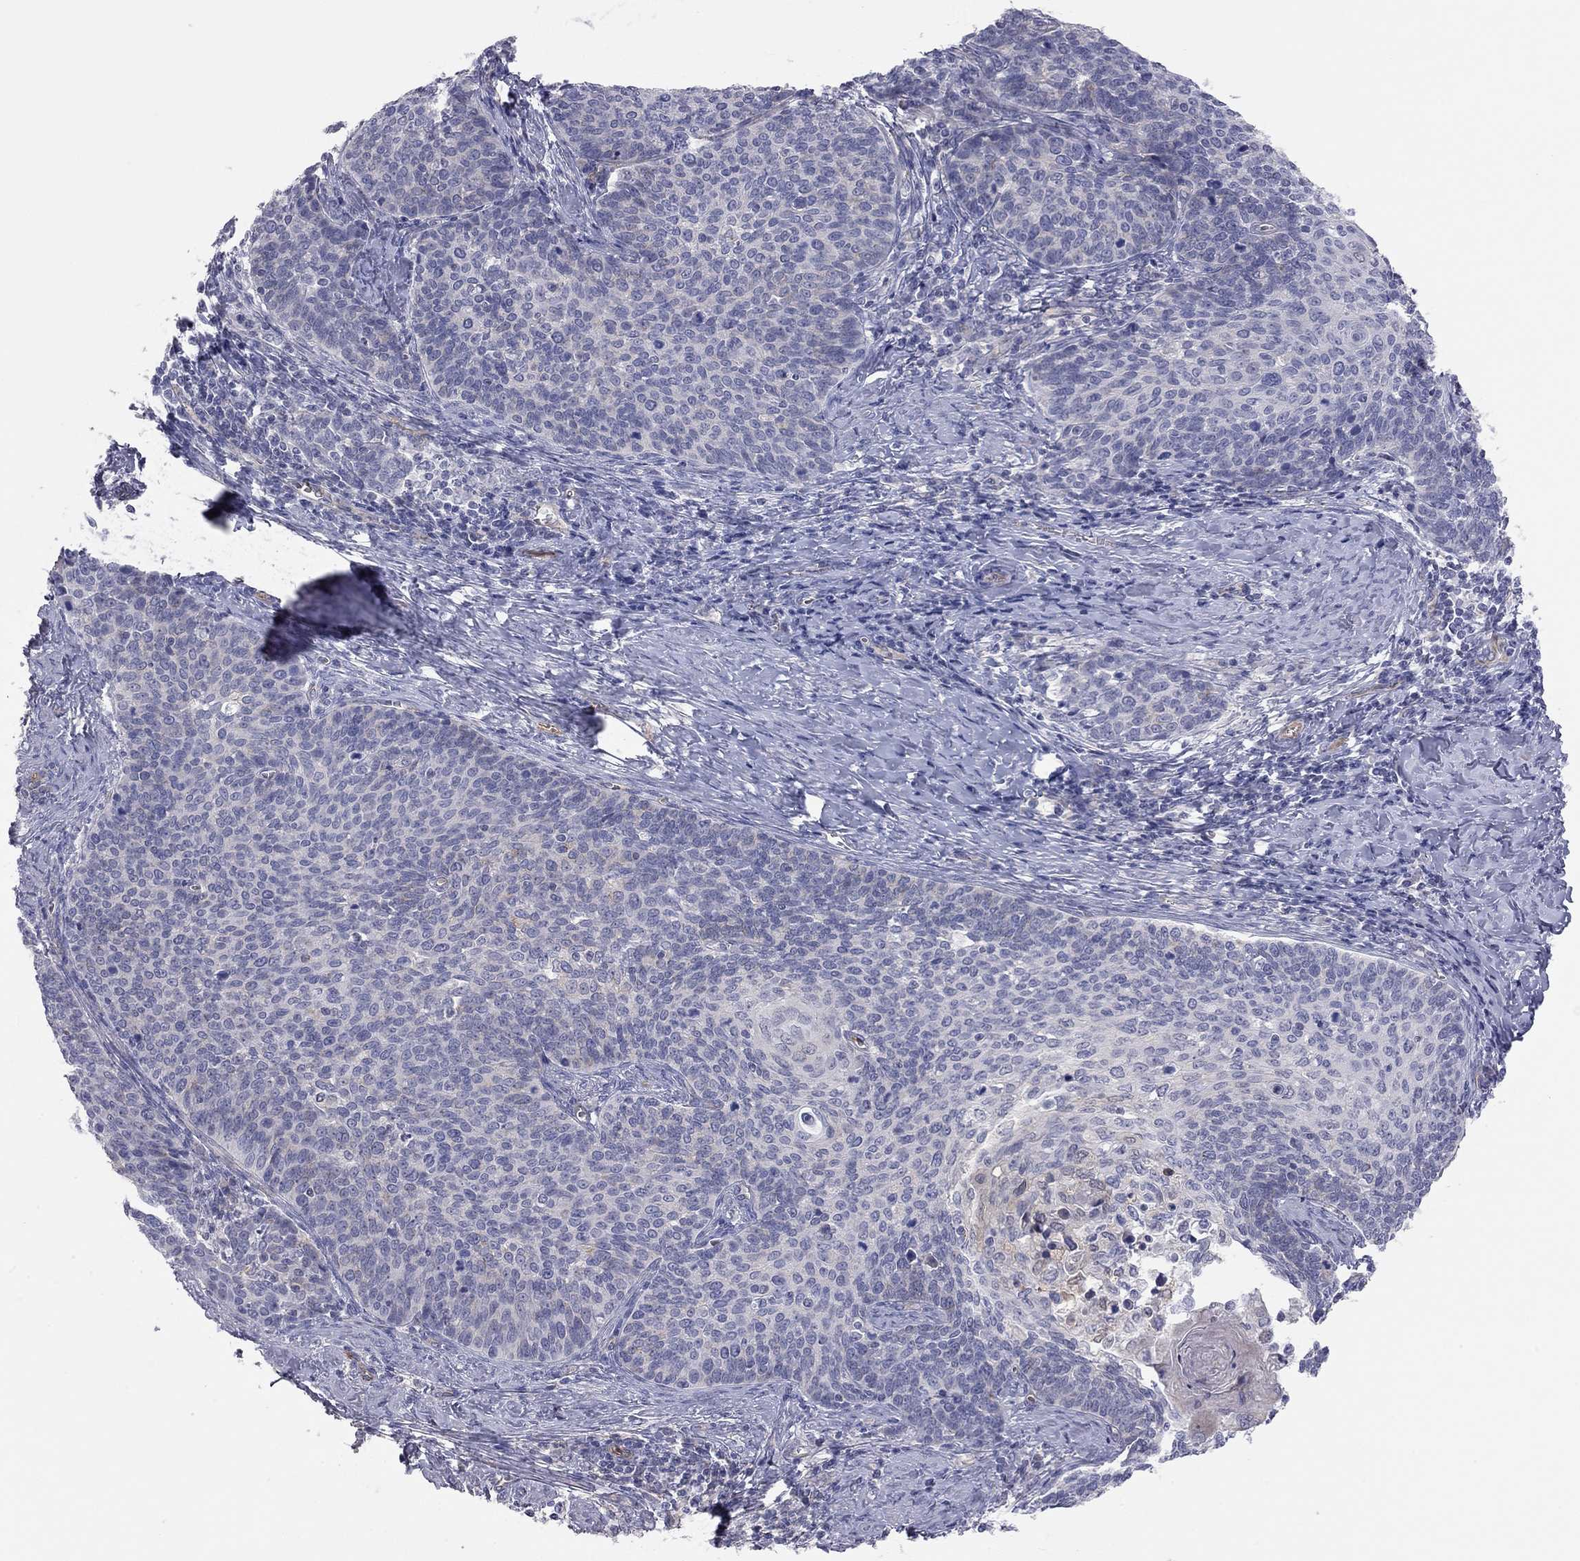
{"staining": {"intensity": "negative", "quantity": "none", "location": "none"}, "tissue": "cervical cancer", "cell_type": "Tumor cells", "image_type": "cancer", "snomed": [{"axis": "morphology", "description": "Normal tissue, NOS"}, {"axis": "morphology", "description": "Squamous cell carcinoma, NOS"}, {"axis": "topography", "description": "Cervix"}], "caption": "Human cervical cancer (squamous cell carcinoma) stained for a protein using IHC exhibits no staining in tumor cells.", "gene": "GPRC5B", "patient": {"sex": "female", "age": 39}}